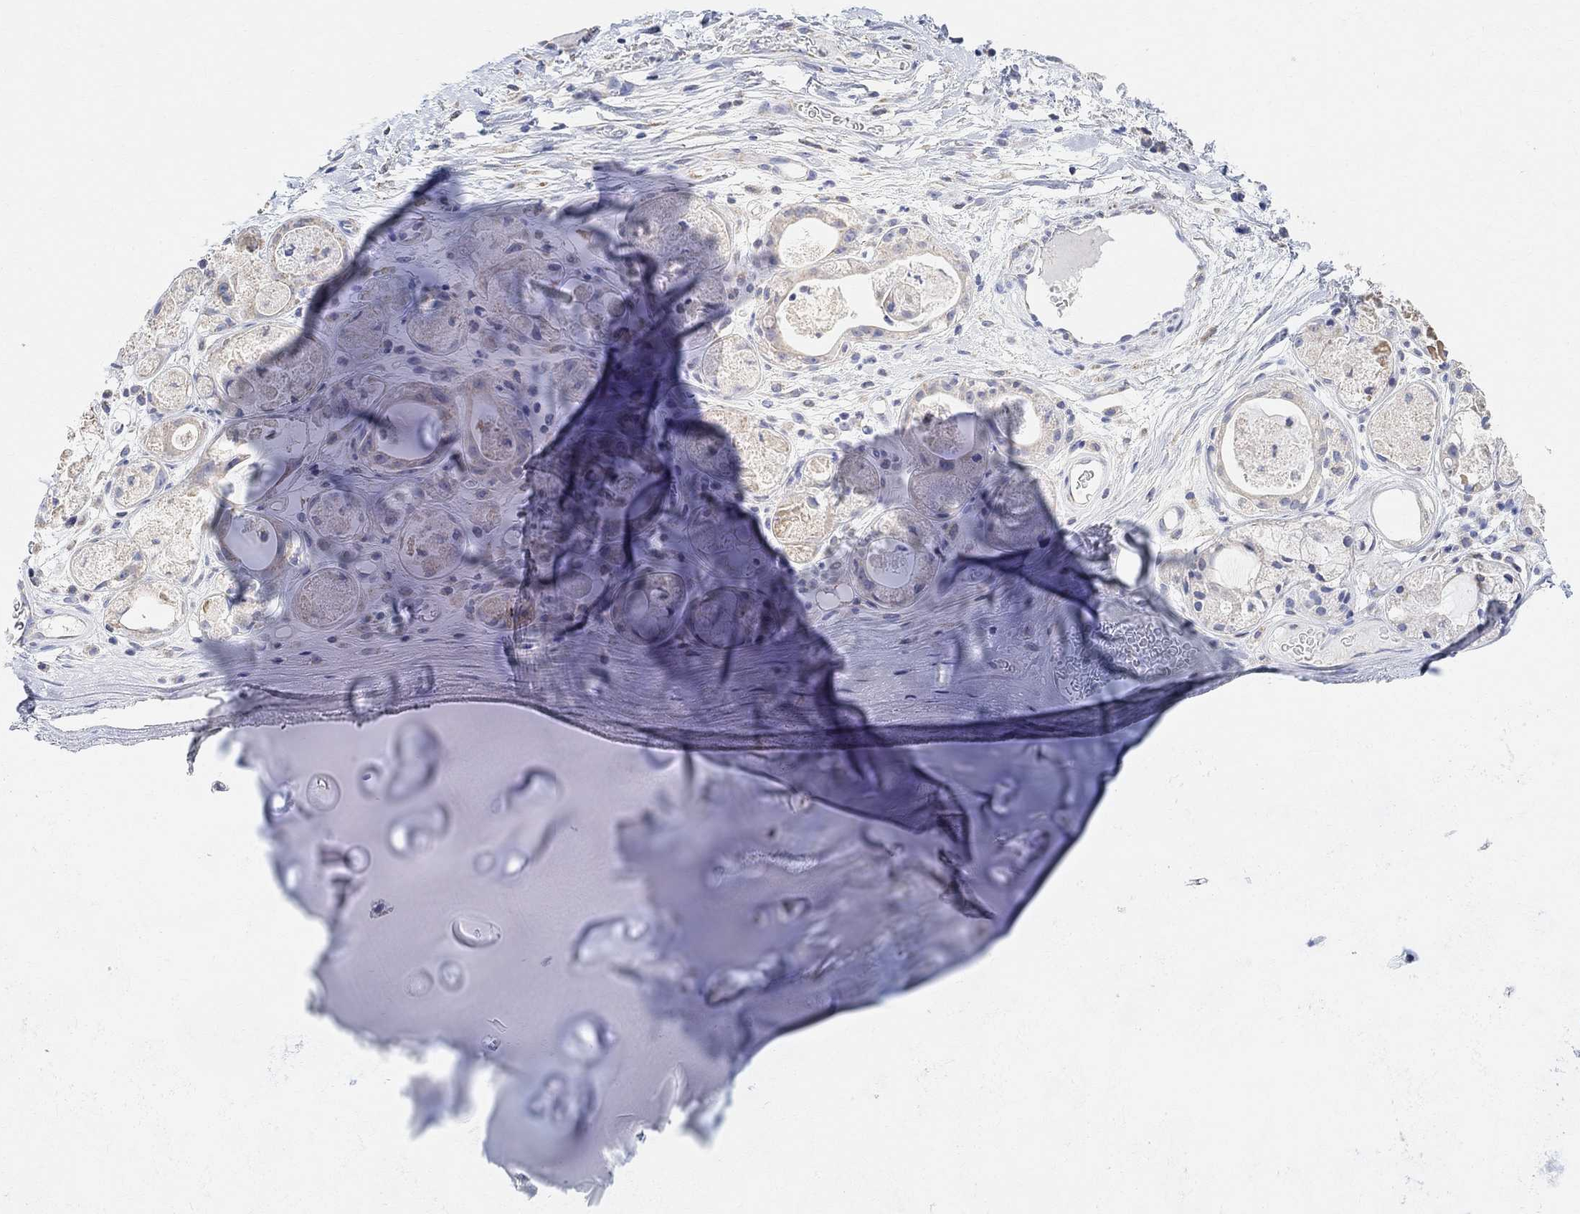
{"staining": {"intensity": "negative", "quantity": "none", "location": "none"}, "tissue": "soft tissue", "cell_type": "Chondrocytes", "image_type": "normal", "snomed": [{"axis": "morphology", "description": "Normal tissue, NOS"}, {"axis": "topography", "description": "Cartilage tissue"}], "caption": "Immunohistochemical staining of benign human soft tissue reveals no significant expression in chondrocytes.", "gene": "SYT12", "patient": {"sex": "male", "age": 81}}